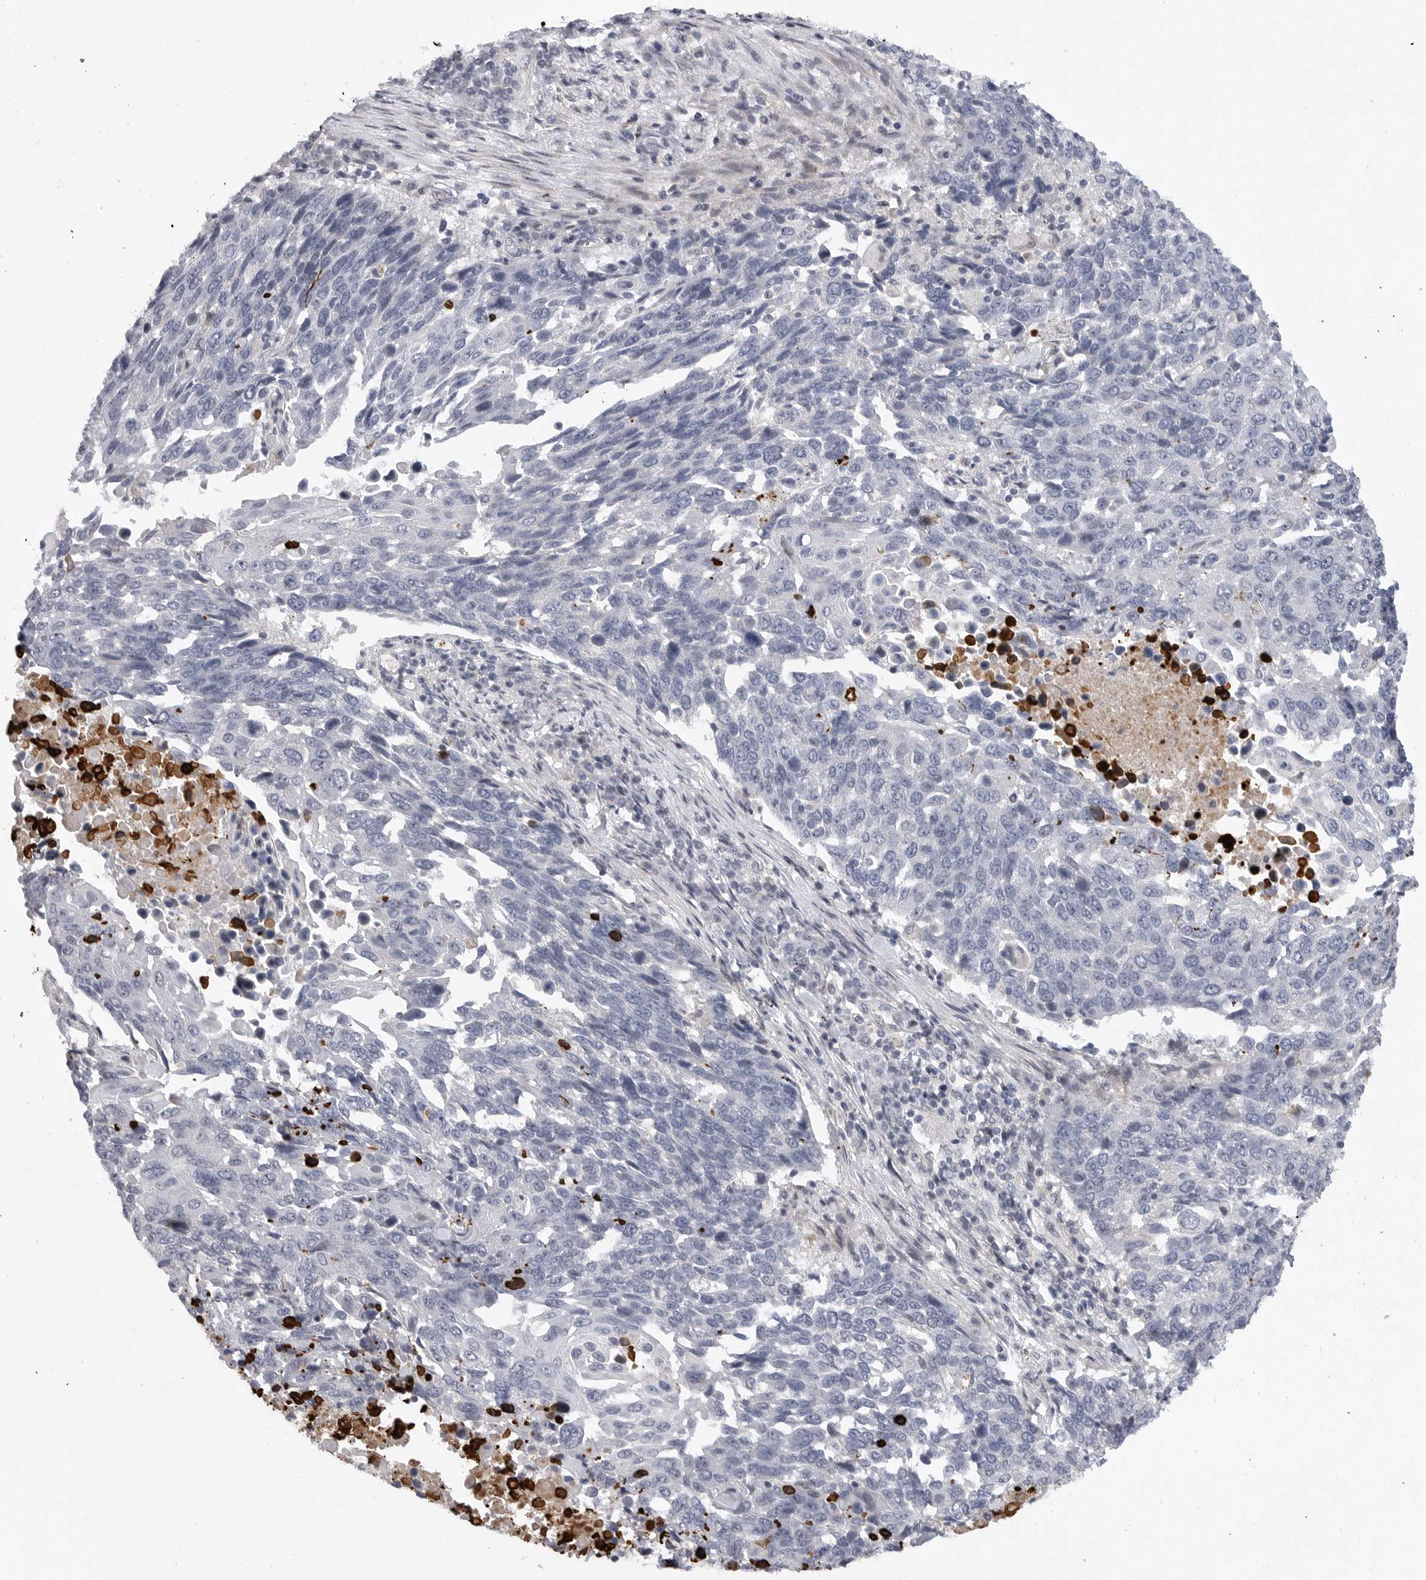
{"staining": {"intensity": "negative", "quantity": "none", "location": "none"}, "tissue": "lung cancer", "cell_type": "Tumor cells", "image_type": "cancer", "snomed": [{"axis": "morphology", "description": "Squamous cell carcinoma, NOS"}, {"axis": "topography", "description": "Lung"}], "caption": "Immunohistochemistry photomicrograph of neoplastic tissue: lung cancer (squamous cell carcinoma) stained with DAB reveals no significant protein staining in tumor cells. Brightfield microscopy of immunohistochemistry stained with DAB (brown) and hematoxylin (blue), captured at high magnification.", "gene": "FBXO43", "patient": {"sex": "male", "age": 66}}